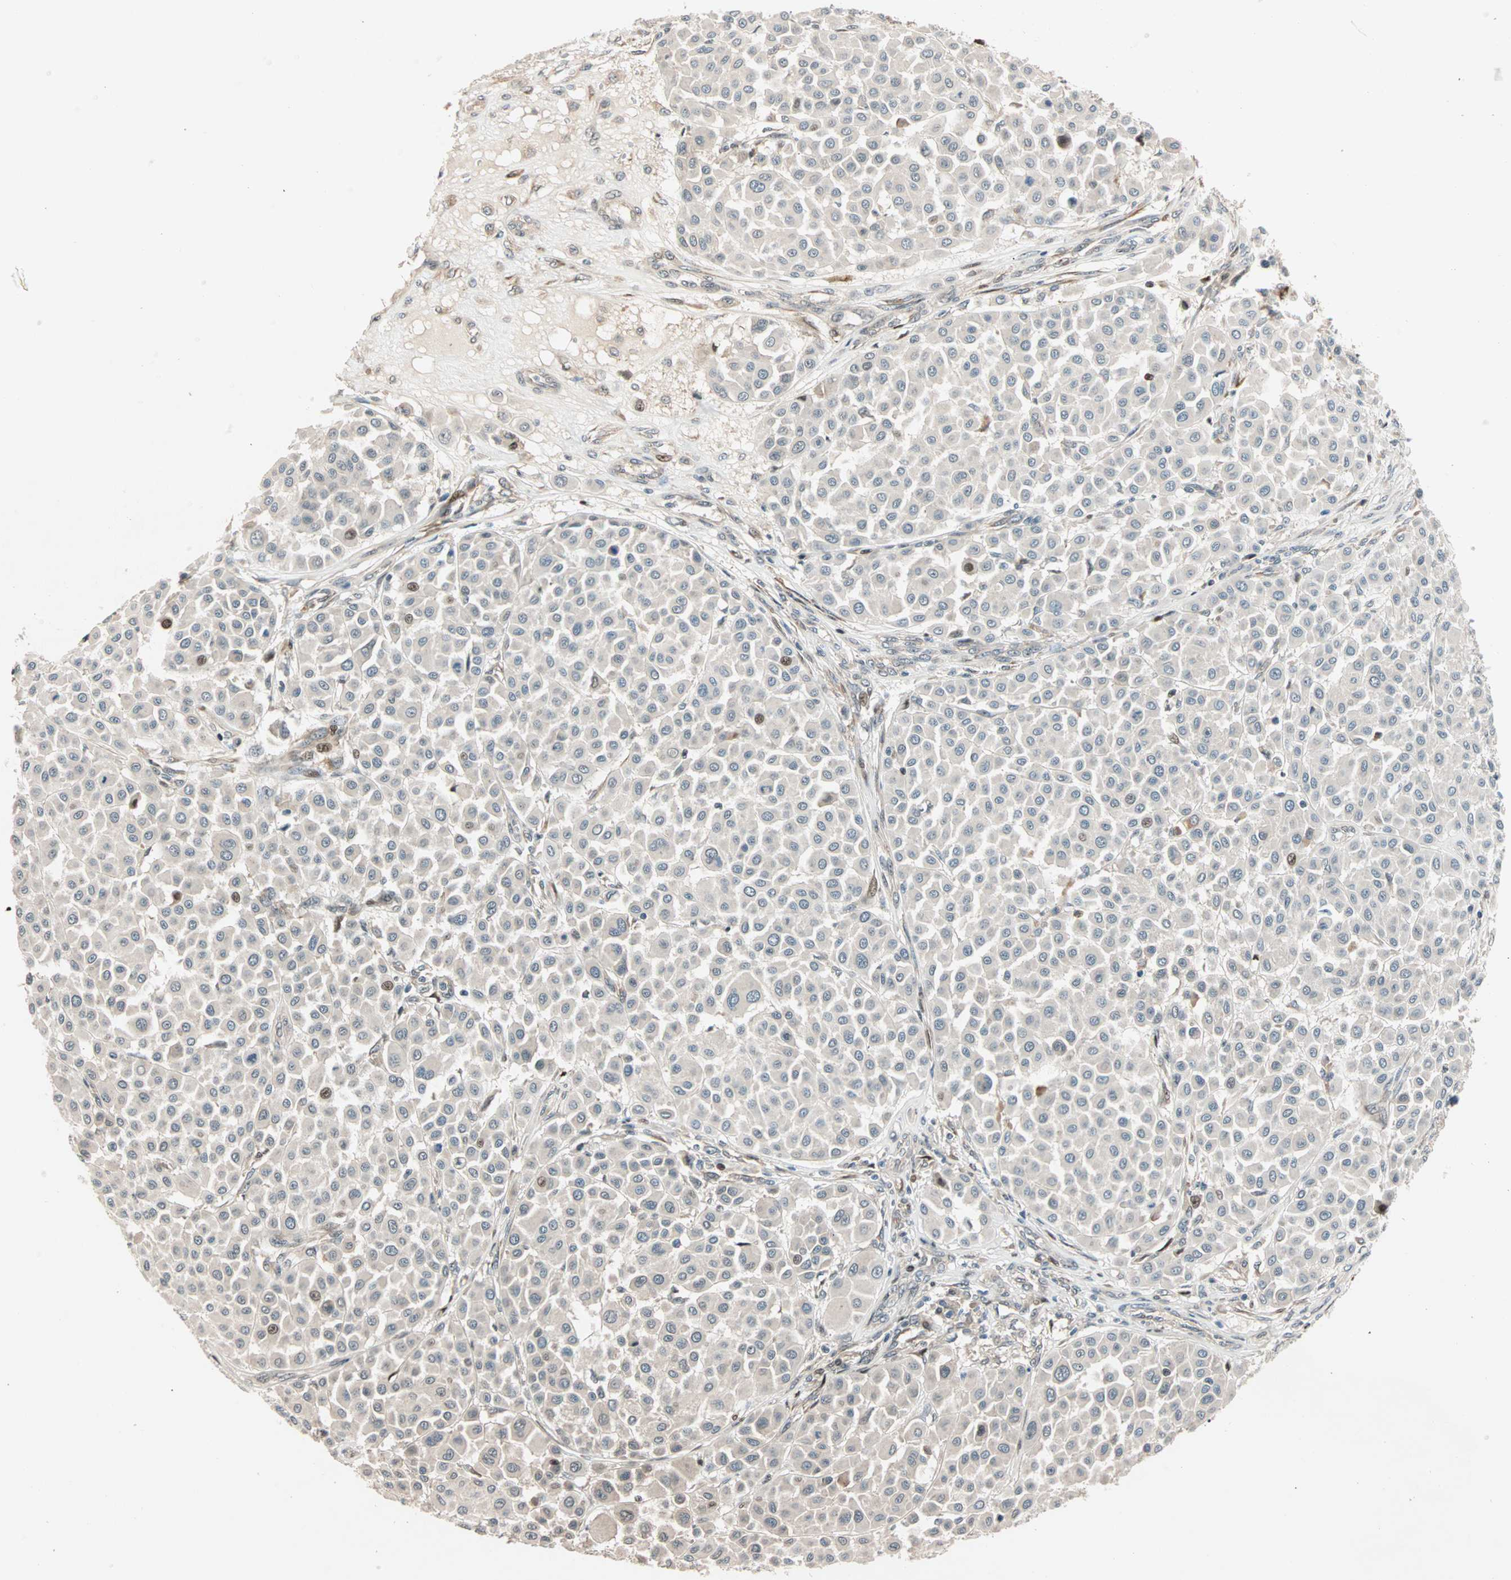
{"staining": {"intensity": "negative", "quantity": "none", "location": "none"}, "tissue": "melanoma", "cell_type": "Tumor cells", "image_type": "cancer", "snomed": [{"axis": "morphology", "description": "Malignant melanoma, Metastatic site"}, {"axis": "topography", "description": "Soft tissue"}], "caption": "This is an IHC photomicrograph of melanoma. There is no staining in tumor cells.", "gene": "HECW1", "patient": {"sex": "male", "age": 41}}